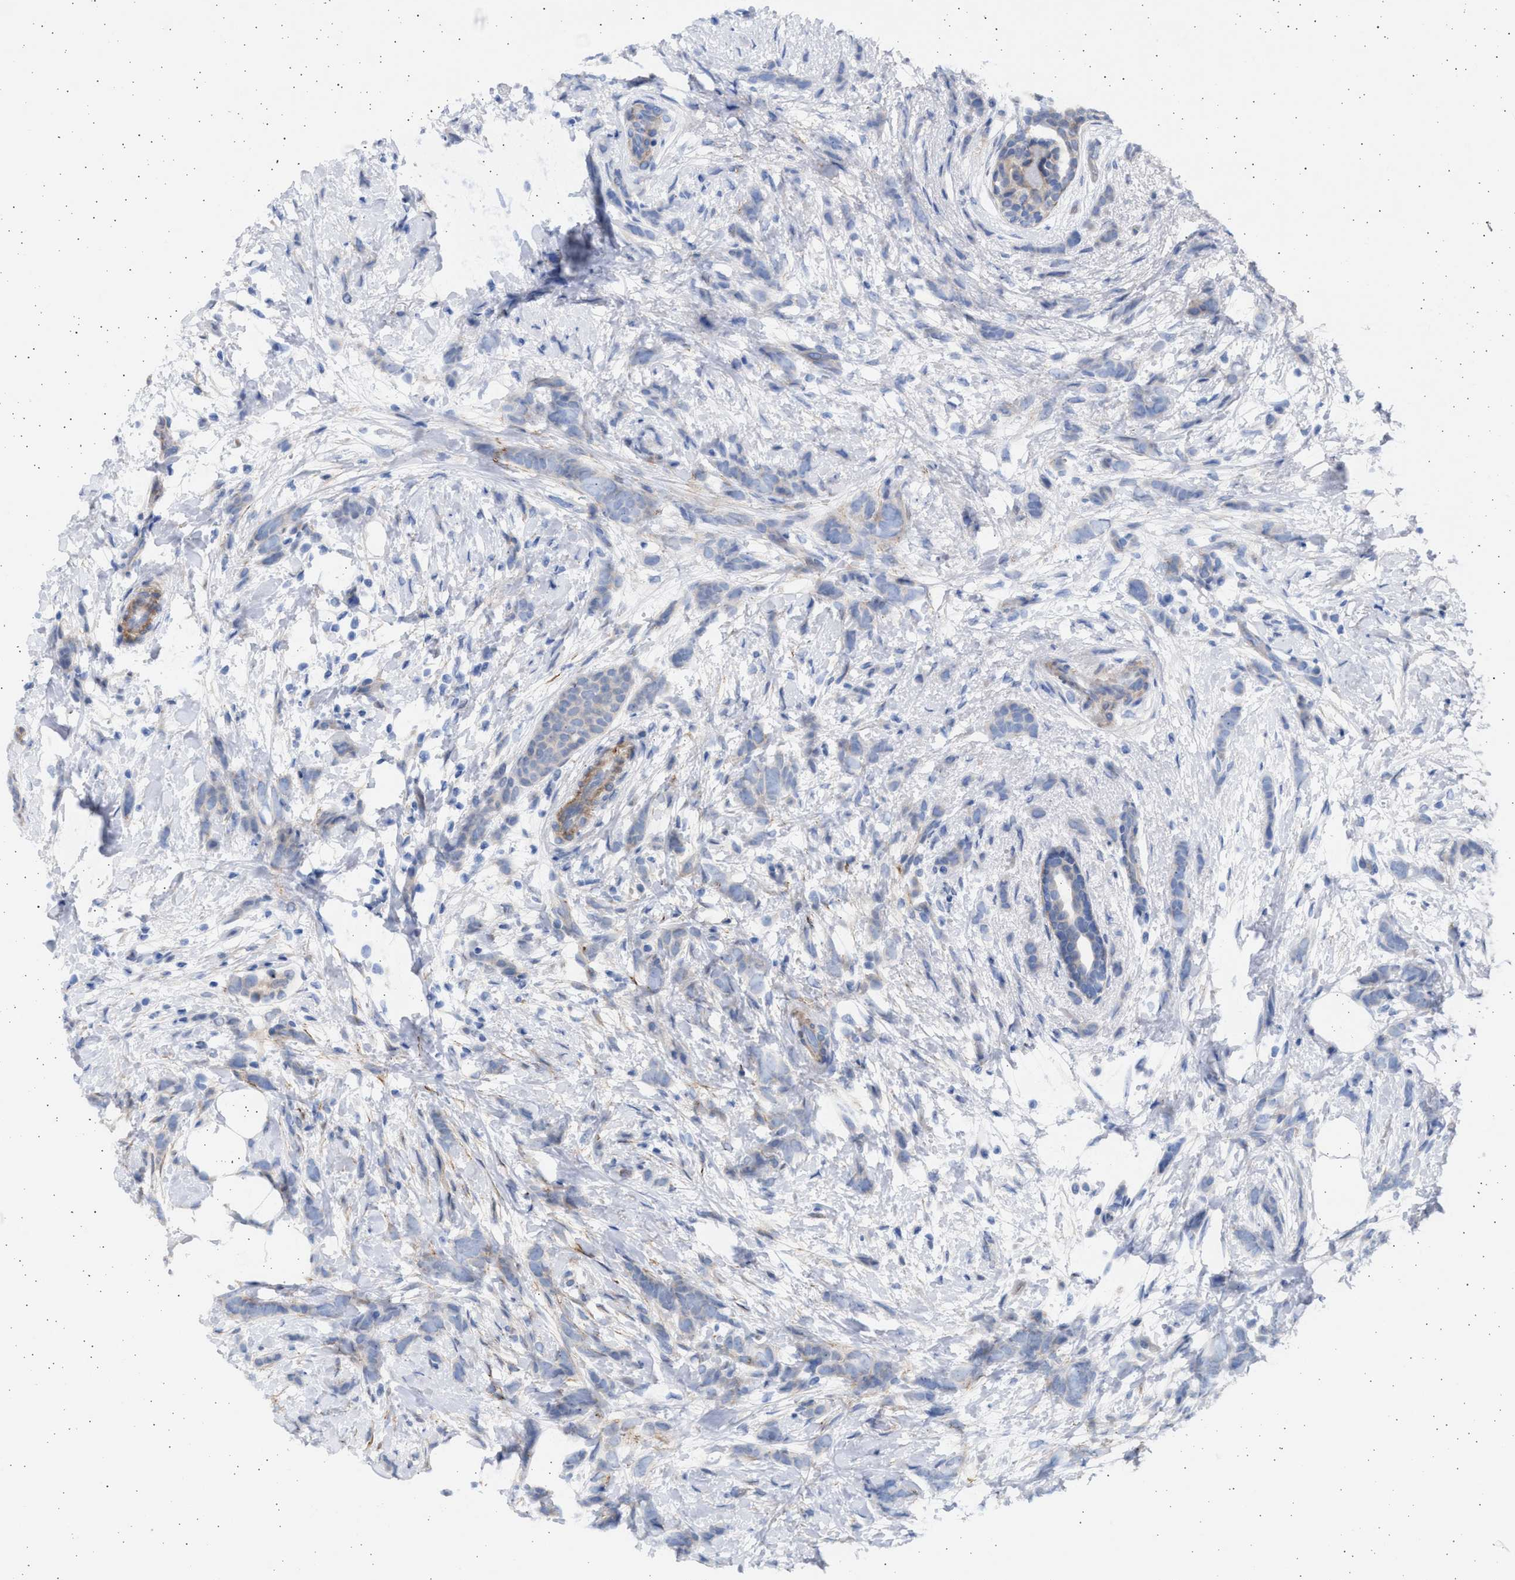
{"staining": {"intensity": "negative", "quantity": "none", "location": "none"}, "tissue": "breast cancer", "cell_type": "Tumor cells", "image_type": "cancer", "snomed": [{"axis": "morphology", "description": "Lobular carcinoma, in situ"}, {"axis": "morphology", "description": "Lobular carcinoma"}, {"axis": "topography", "description": "Breast"}], "caption": "The immunohistochemistry image has no significant staining in tumor cells of breast lobular carcinoma tissue.", "gene": "NBR1", "patient": {"sex": "female", "age": 41}}